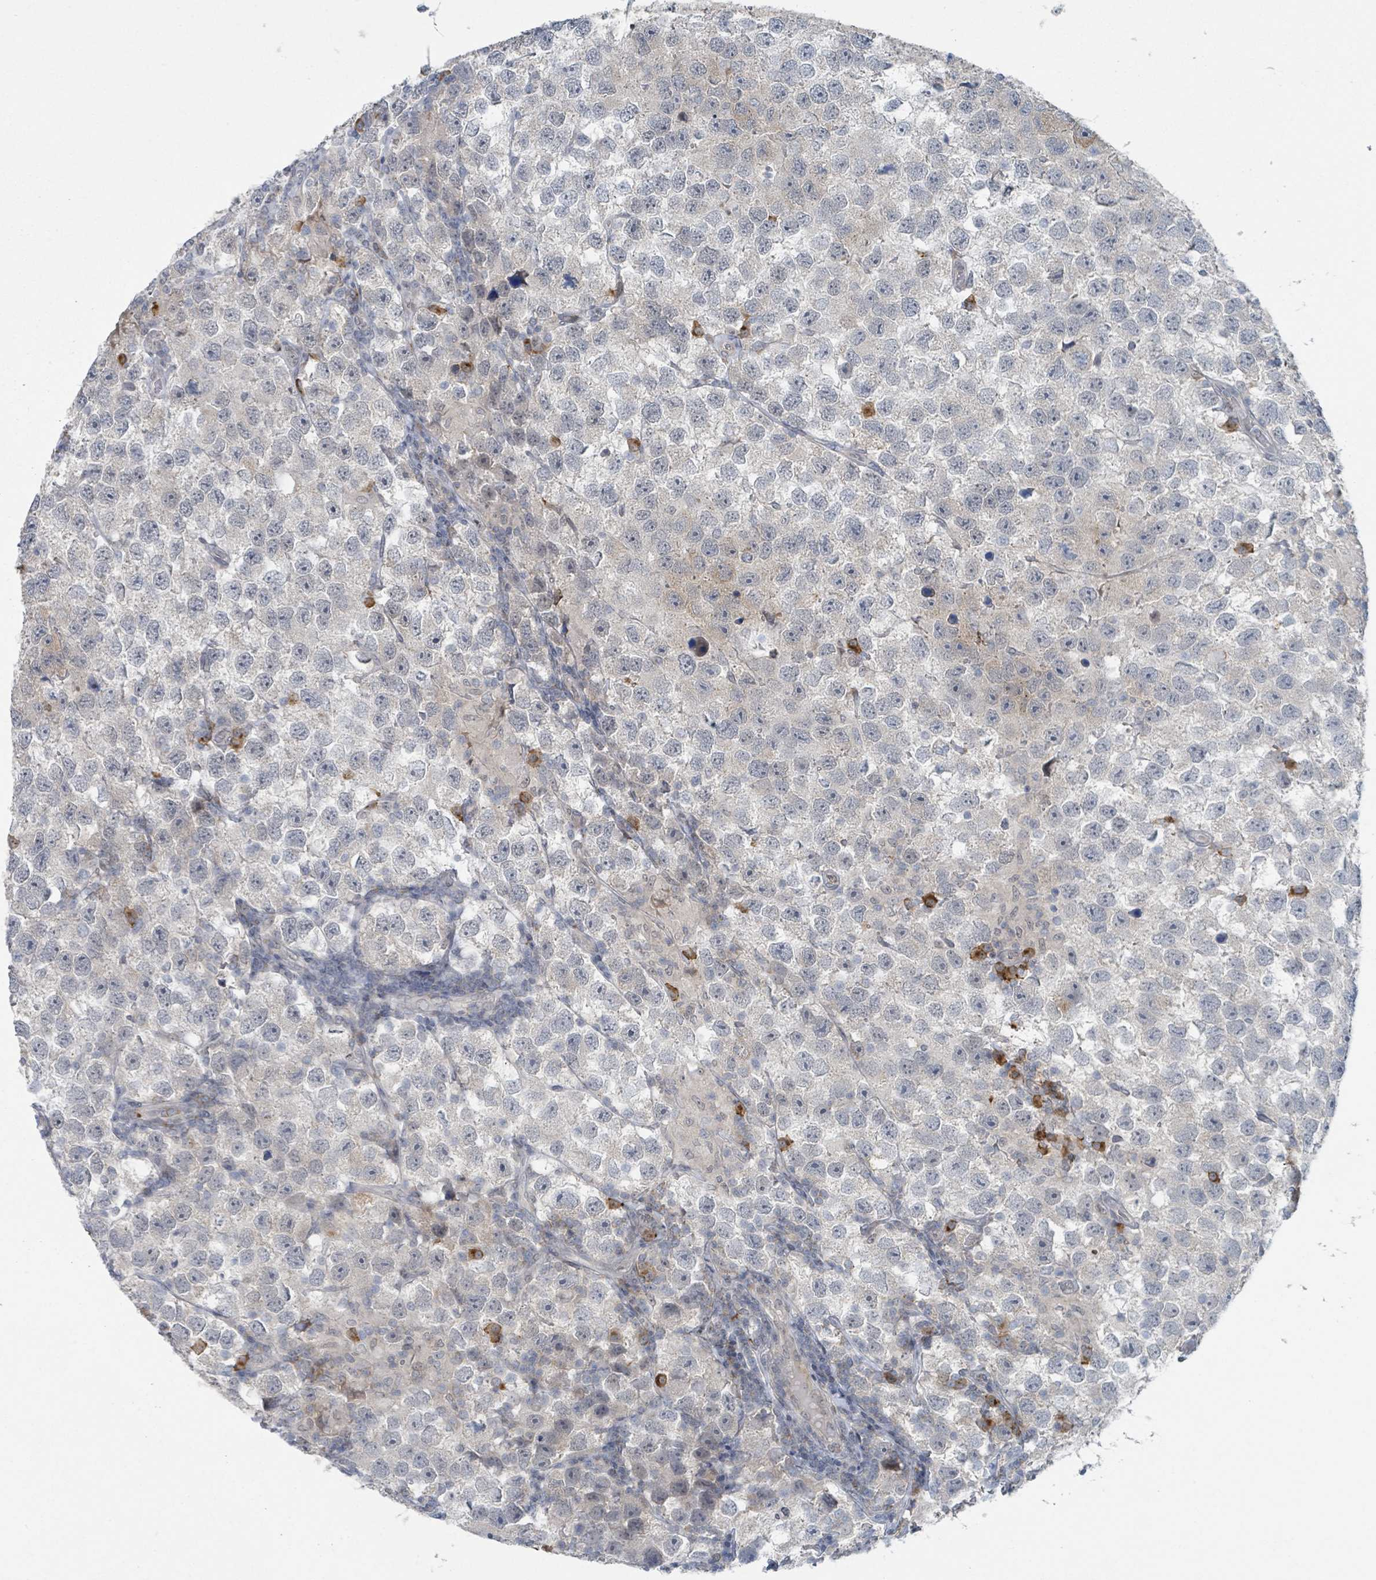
{"staining": {"intensity": "negative", "quantity": "none", "location": "none"}, "tissue": "testis cancer", "cell_type": "Tumor cells", "image_type": "cancer", "snomed": [{"axis": "morphology", "description": "Seminoma, NOS"}, {"axis": "topography", "description": "Testis"}], "caption": "Testis cancer was stained to show a protein in brown. There is no significant staining in tumor cells.", "gene": "ANKRD55", "patient": {"sex": "male", "age": 26}}